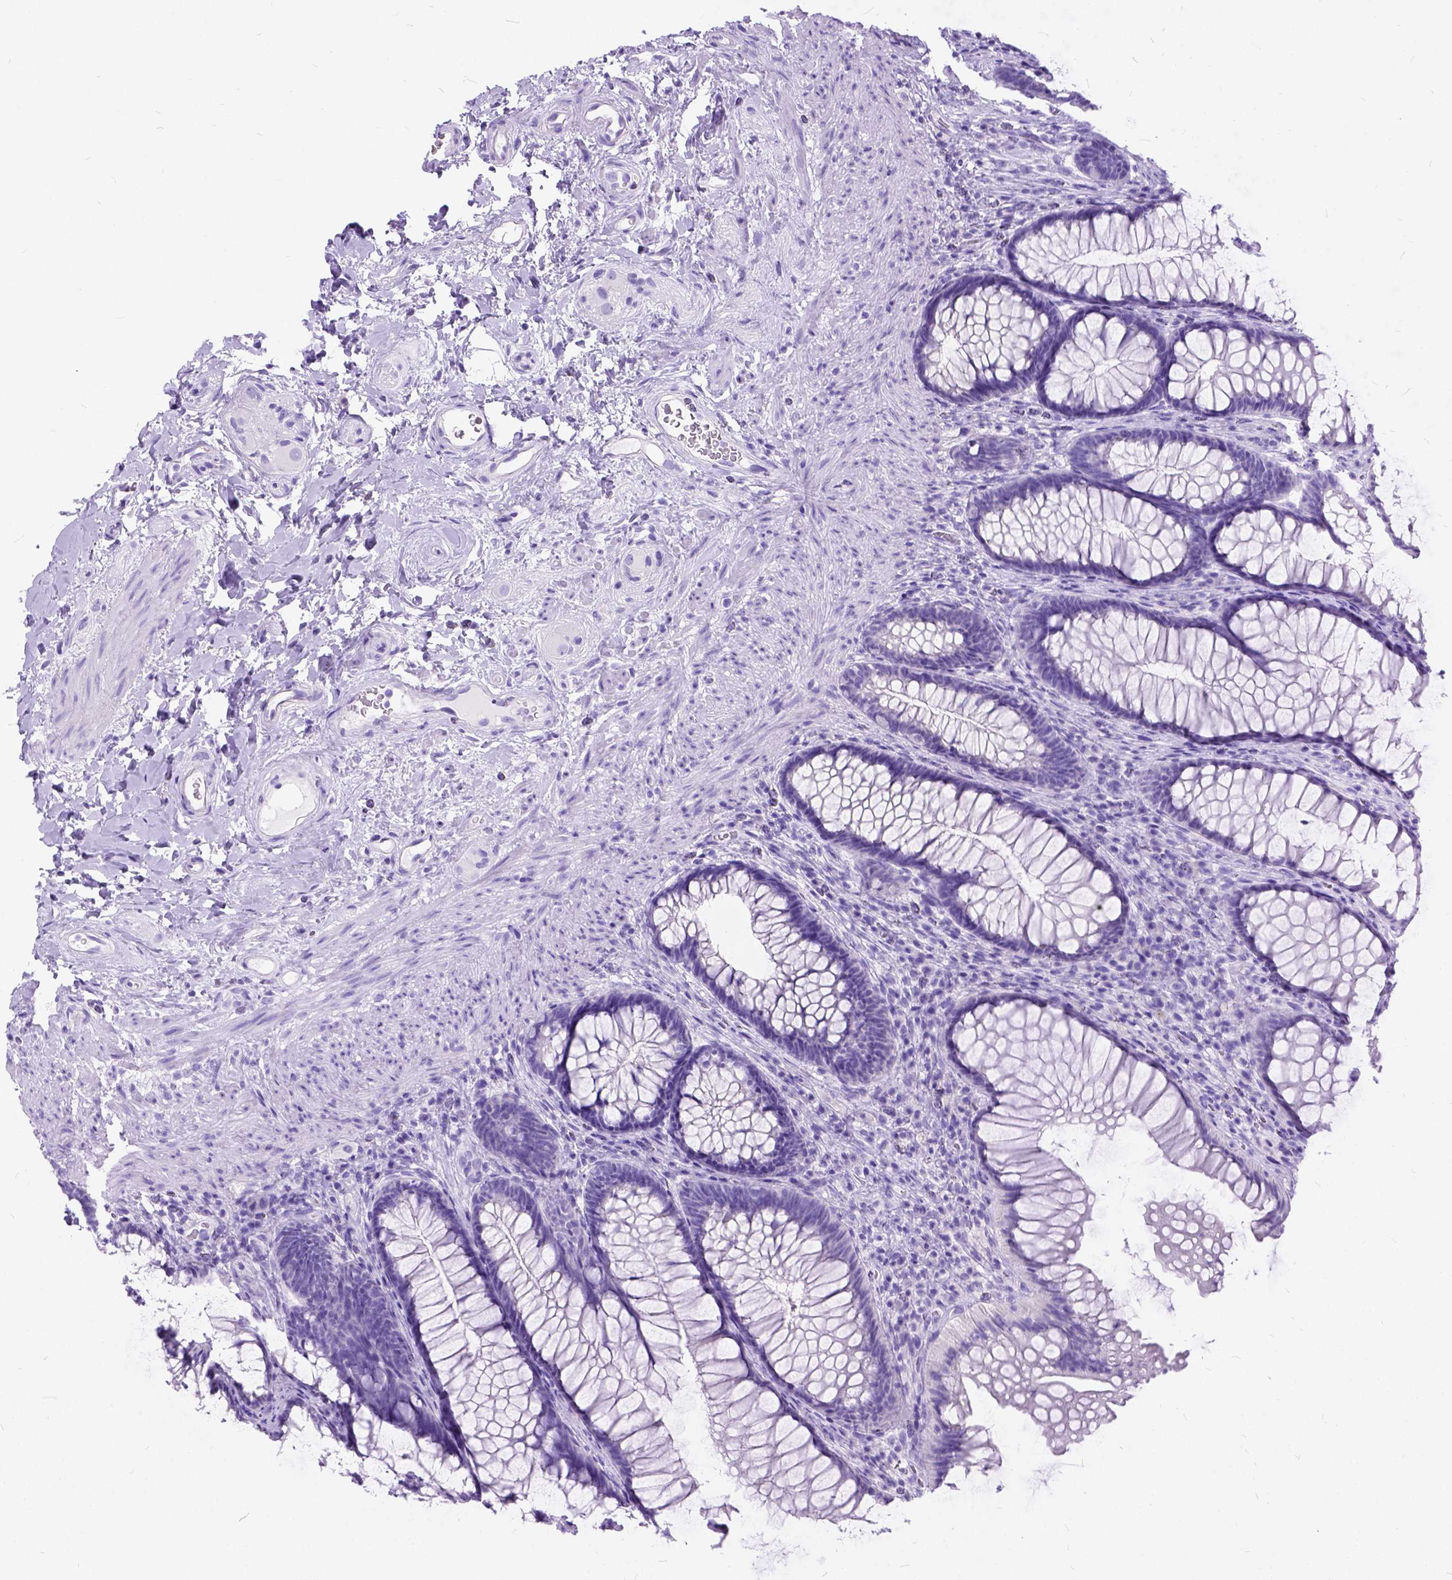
{"staining": {"intensity": "negative", "quantity": "none", "location": "none"}, "tissue": "rectum", "cell_type": "Glandular cells", "image_type": "normal", "snomed": [{"axis": "morphology", "description": "Normal tissue, NOS"}, {"axis": "topography", "description": "Smooth muscle"}, {"axis": "topography", "description": "Rectum"}], "caption": "IHC image of benign human rectum stained for a protein (brown), which demonstrates no expression in glandular cells.", "gene": "C1QTNF3", "patient": {"sex": "male", "age": 53}}